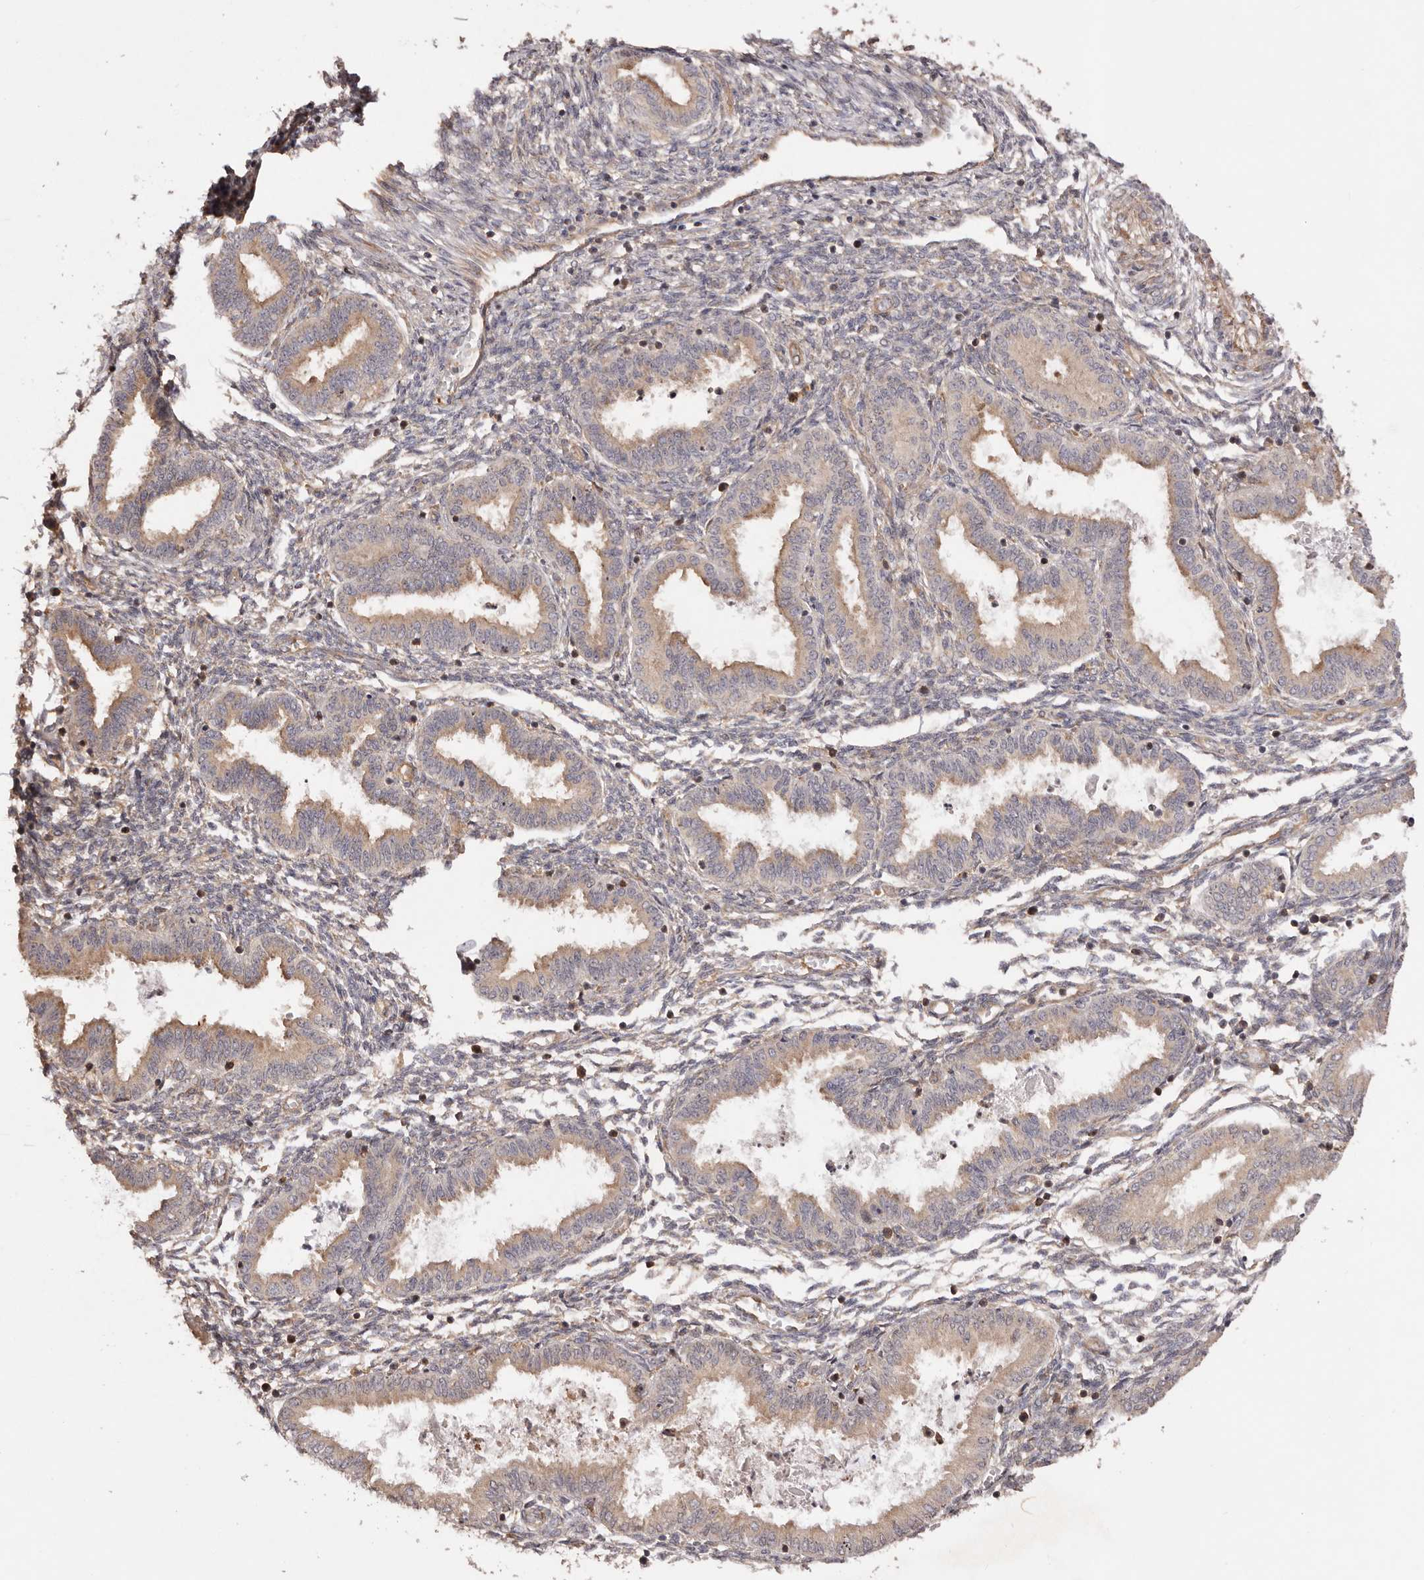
{"staining": {"intensity": "moderate", "quantity": "25%-75%", "location": "cytoplasmic/membranous"}, "tissue": "endometrium", "cell_type": "Cells in endometrial stroma", "image_type": "normal", "snomed": [{"axis": "morphology", "description": "Normal tissue, NOS"}, {"axis": "topography", "description": "Endometrium"}], "caption": "Endometrium was stained to show a protein in brown. There is medium levels of moderate cytoplasmic/membranous positivity in about 25%-75% of cells in endometrial stroma. The staining is performed using DAB (3,3'-diaminobenzidine) brown chromogen to label protein expression. The nuclei are counter-stained blue using hematoxylin.", "gene": "RPS6", "patient": {"sex": "female", "age": 33}}